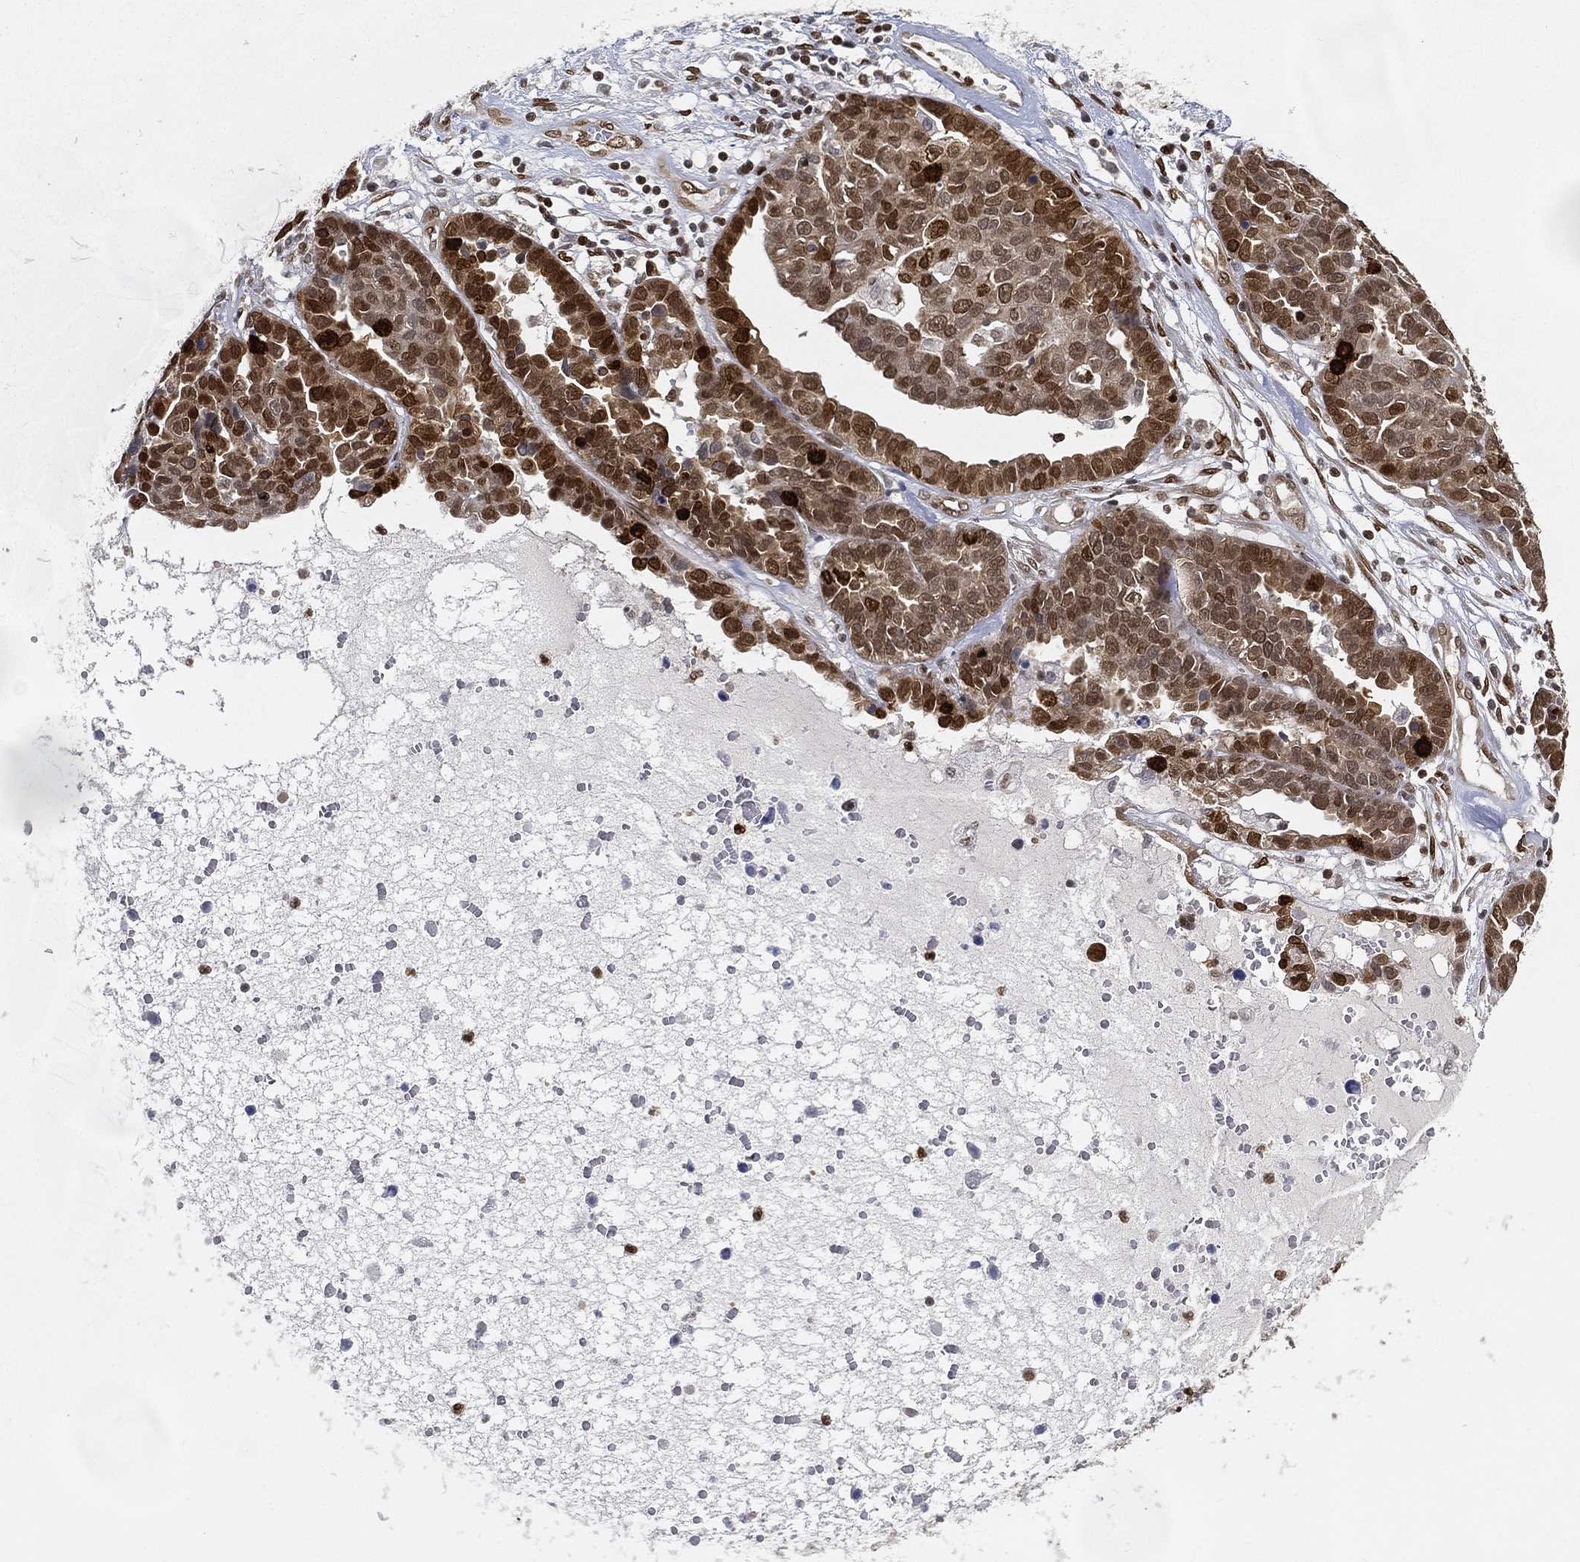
{"staining": {"intensity": "strong", "quantity": "25%-75%", "location": "nuclear"}, "tissue": "ovarian cancer", "cell_type": "Tumor cells", "image_type": "cancer", "snomed": [{"axis": "morphology", "description": "Cystadenocarcinoma, serous, NOS"}, {"axis": "topography", "description": "Ovary"}], "caption": "Immunohistochemistry of human ovarian serous cystadenocarcinoma shows high levels of strong nuclear expression in about 25%-75% of tumor cells. Immunohistochemistry stains the protein of interest in brown and the nuclei are stained blue.", "gene": "LMNB1", "patient": {"sex": "female", "age": 87}}